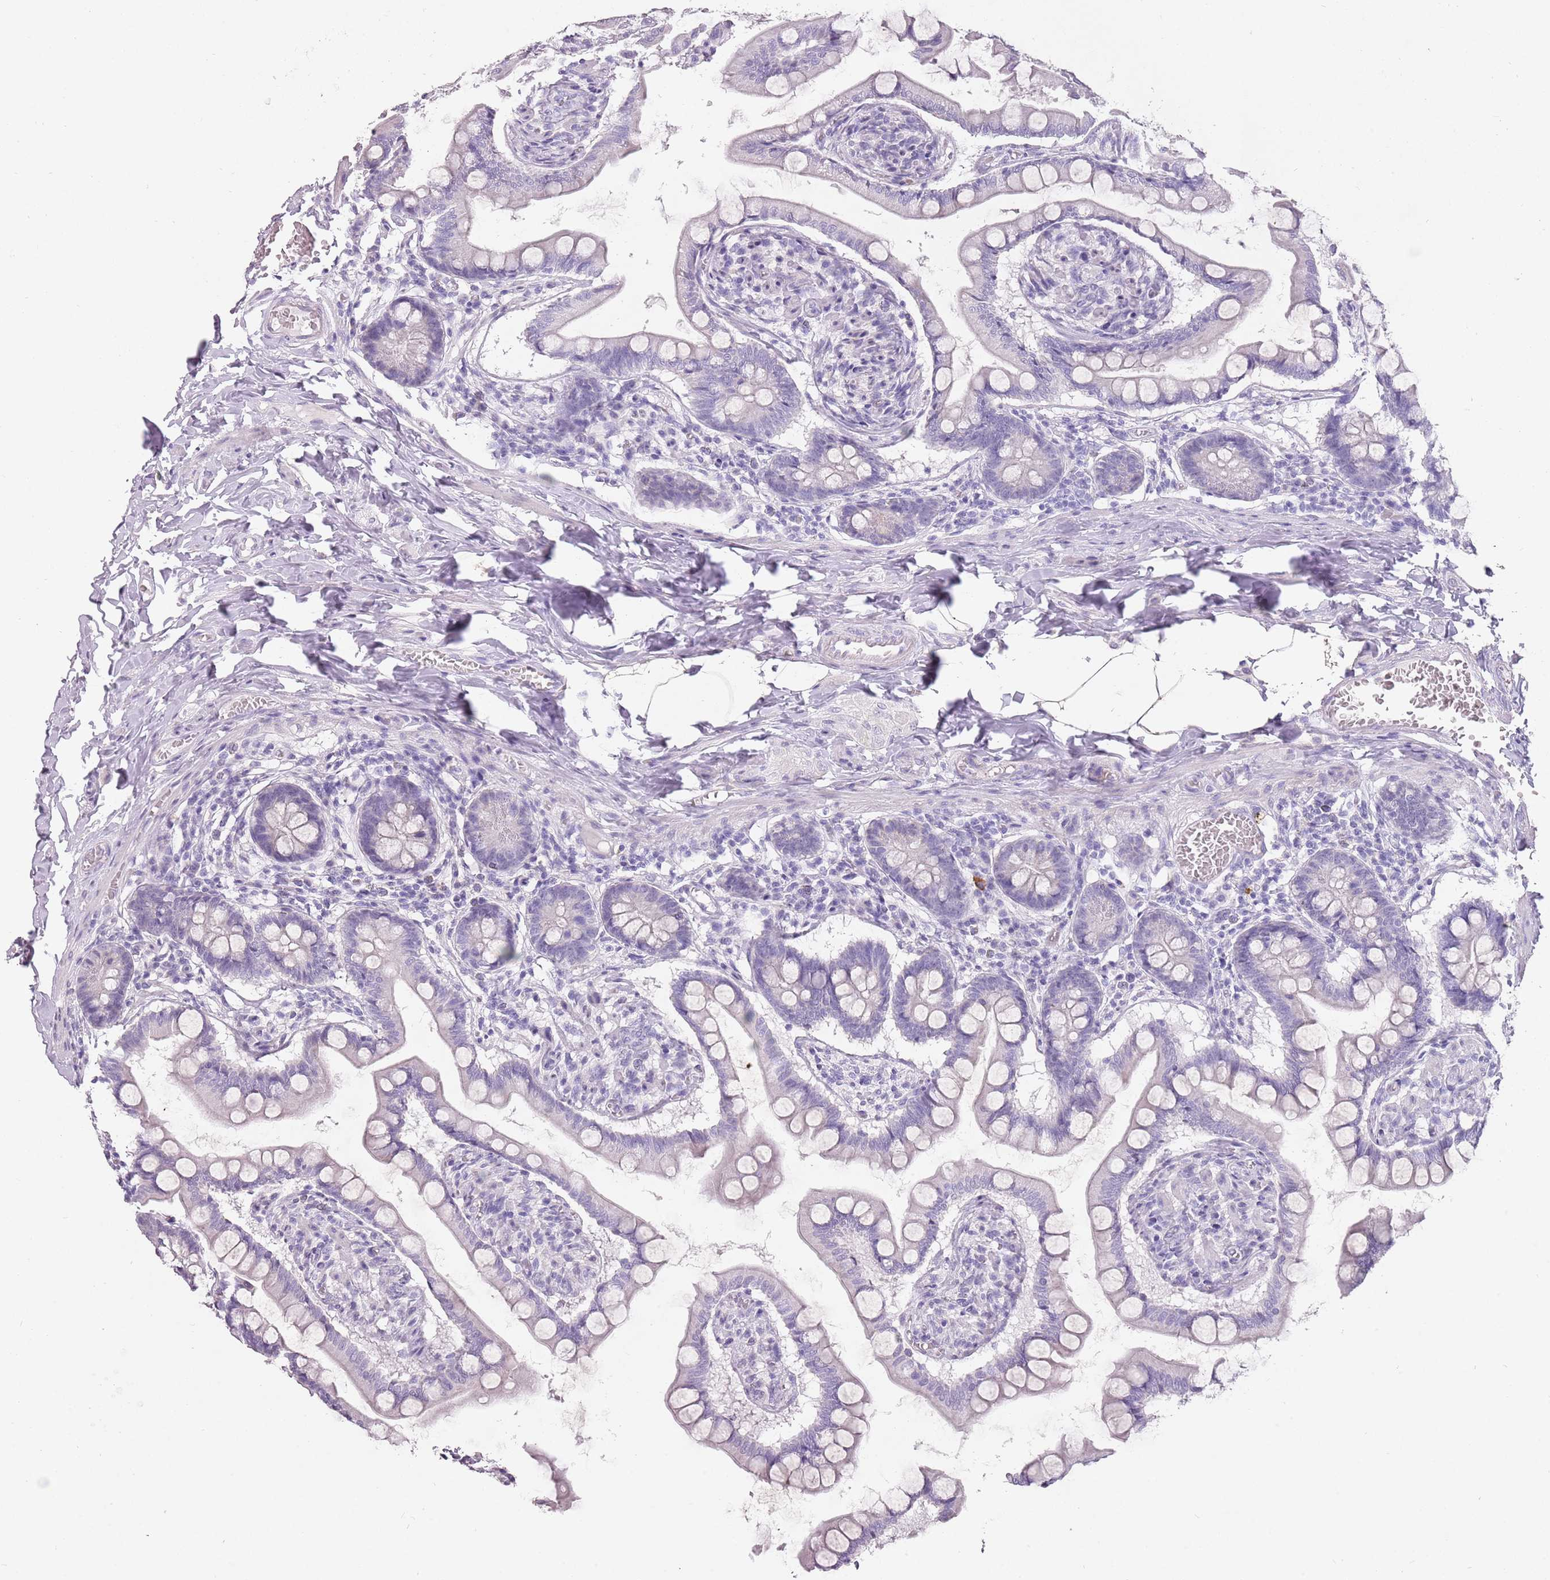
{"staining": {"intensity": "negative", "quantity": "none", "location": "none"}, "tissue": "small intestine", "cell_type": "Glandular cells", "image_type": "normal", "snomed": [{"axis": "morphology", "description": "Normal tissue, NOS"}, {"axis": "topography", "description": "Small intestine"}], "caption": "DAB (3,3'-diaminobenzidine) immunohistochemical staining of benign small intestine displays no significant expression in glandular cells.", "gene": "DDX4", "patient": {"sex": "male", "age": 41}}